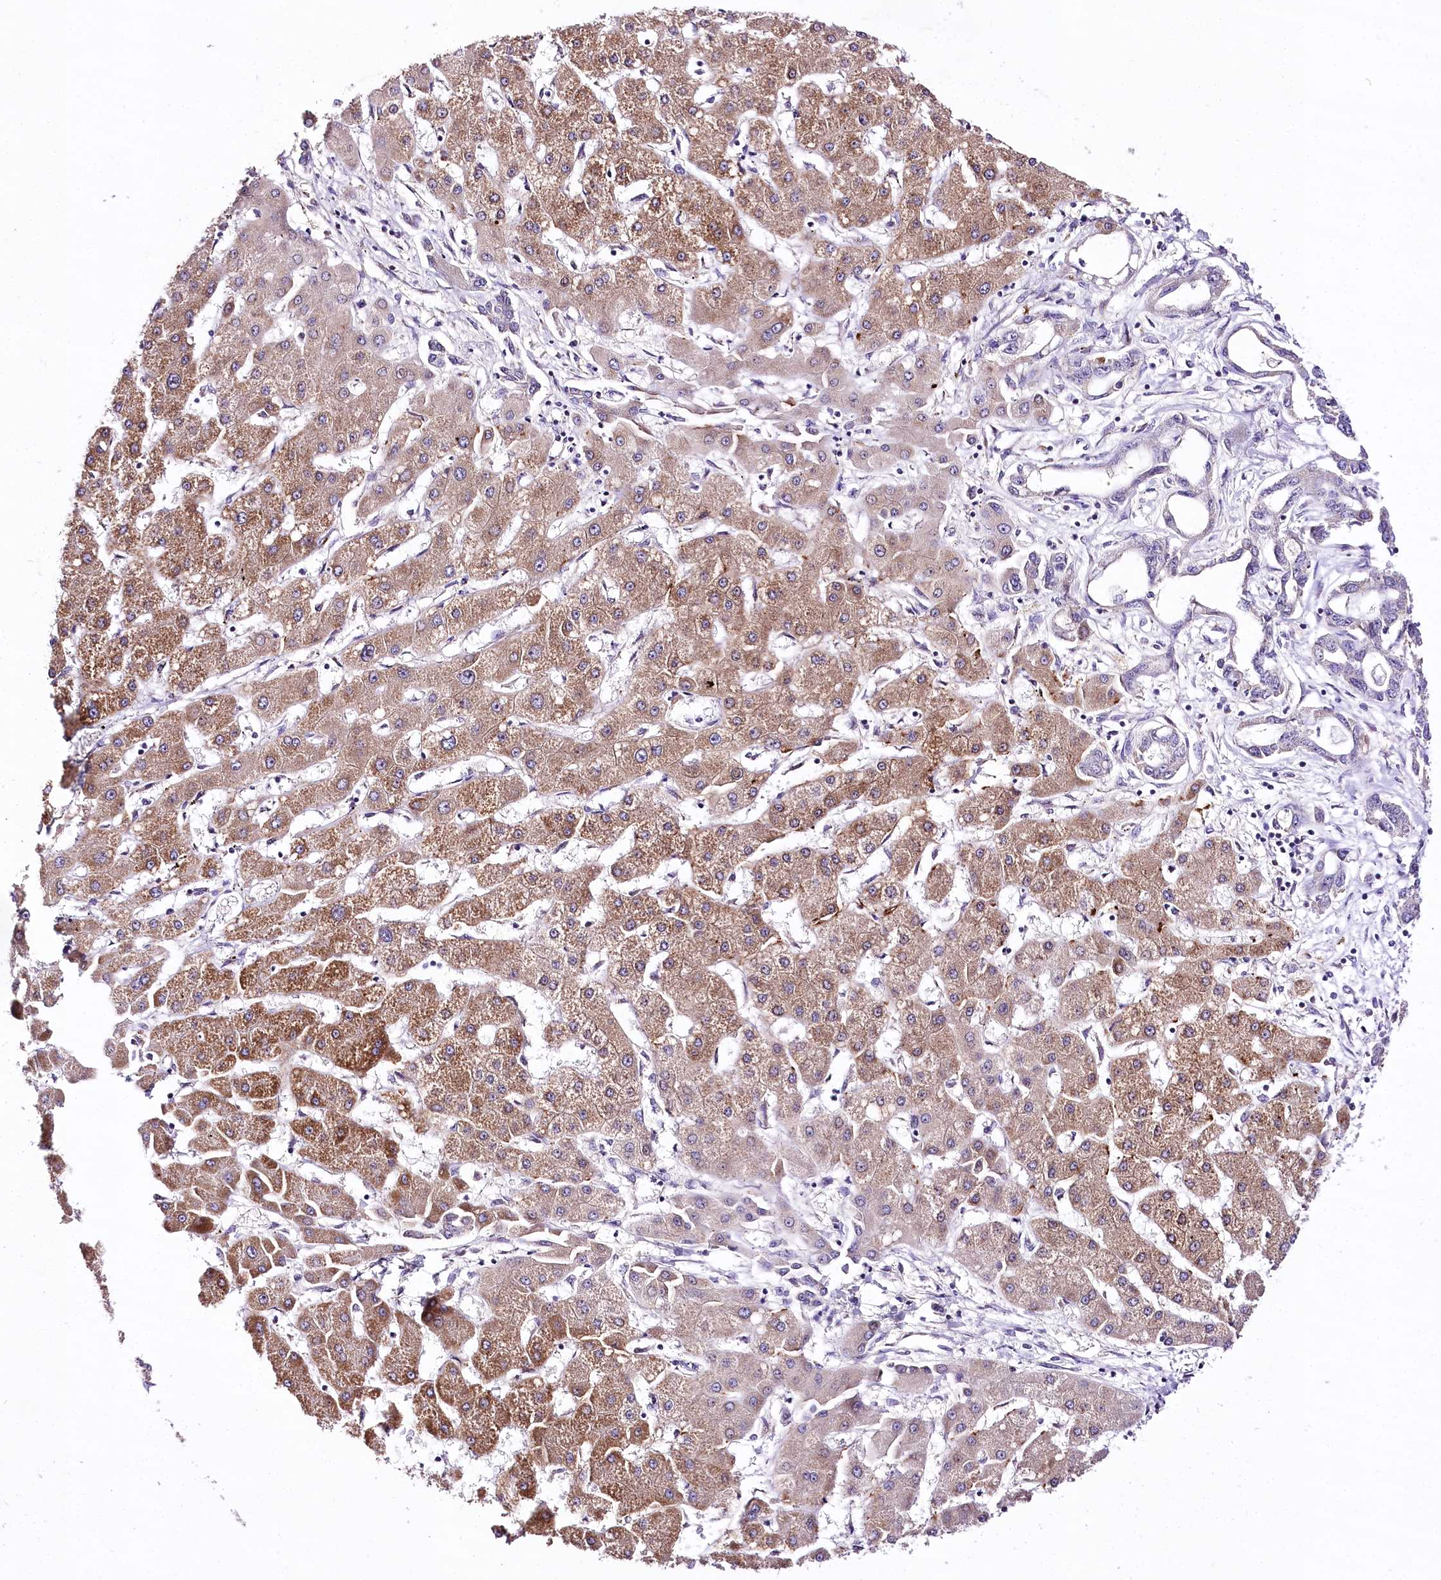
{"staining": {"intensity": "weak", "quantity": "<25%", "location": "cytoplasmic/membranous"}, "tissue": "liver cancer", "cell_type": "Tumor cells", "image_type": "cancer", "snomed": [{"axis": "morphology", "description": "Cholangiocarcinoma"}, {"axis": "topography", "description": "Liver"}], "caption": "Tumor cells show no significant protein expression in liver cholangiocarcinoma.", "gene": "ATE1", "patient": {"sex": "male", "age": 59}}